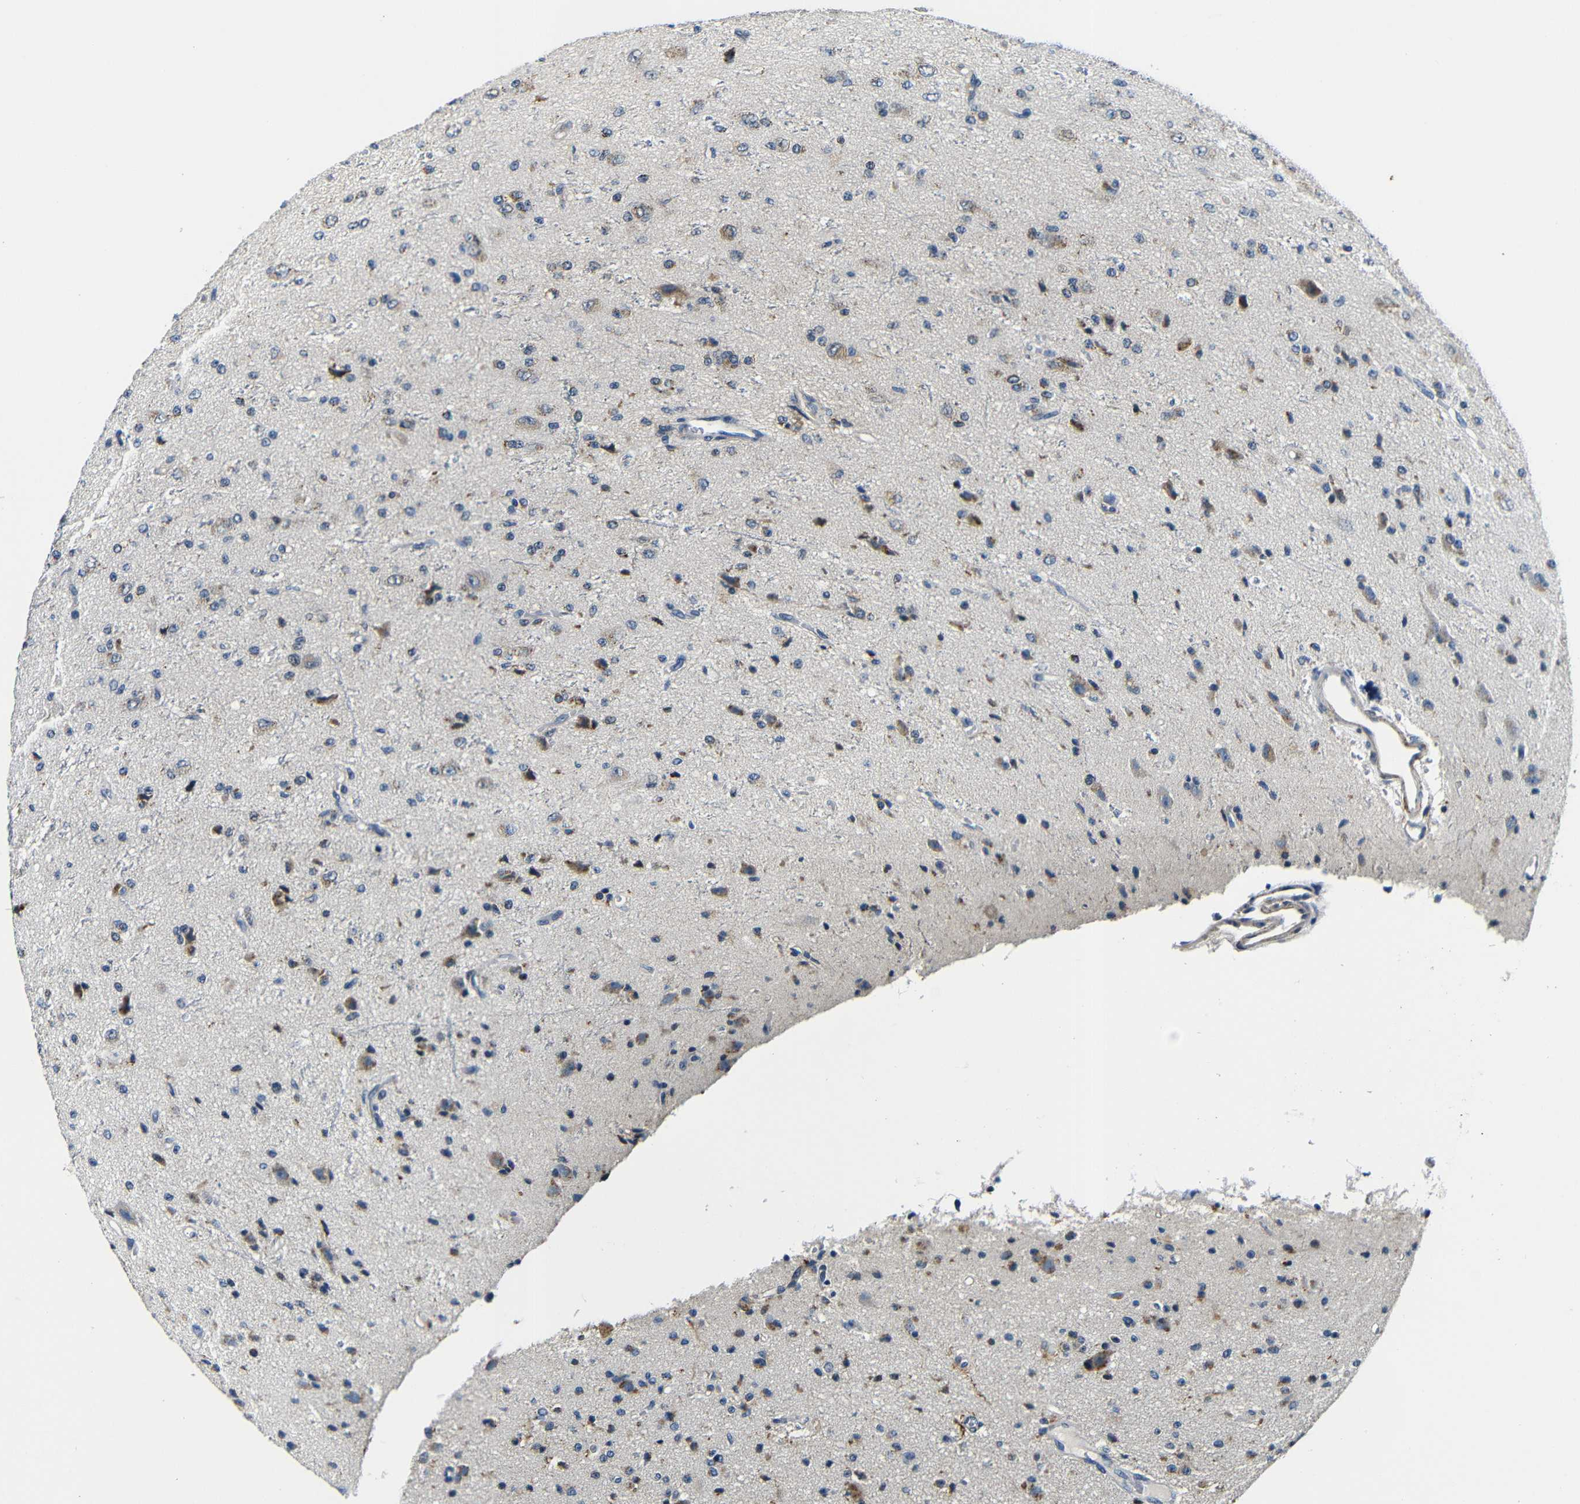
{"staining": {"intensity": "moderate", "quantity": "25%-75%", "location": "cytoplasmic/membranous"}, "tissue": "glioma", "cell_type": "Tumor cells", "image_type": "cancer", "snomed": [{"axis": "morphology", "description": "Glioma, malignant, High grade"}, {"axis": "topography", "description": "pancreas cauda"}], "caption": "Moderate cytoplasmic/membranous protein expression is appreciated in about 25%-75% of tumor cells in glioma. (DAB IHC, brown staining for protein, blue staining for nuclei).", "gene": "FKBP14", "patient": {"sex": "male", "age": 60}}